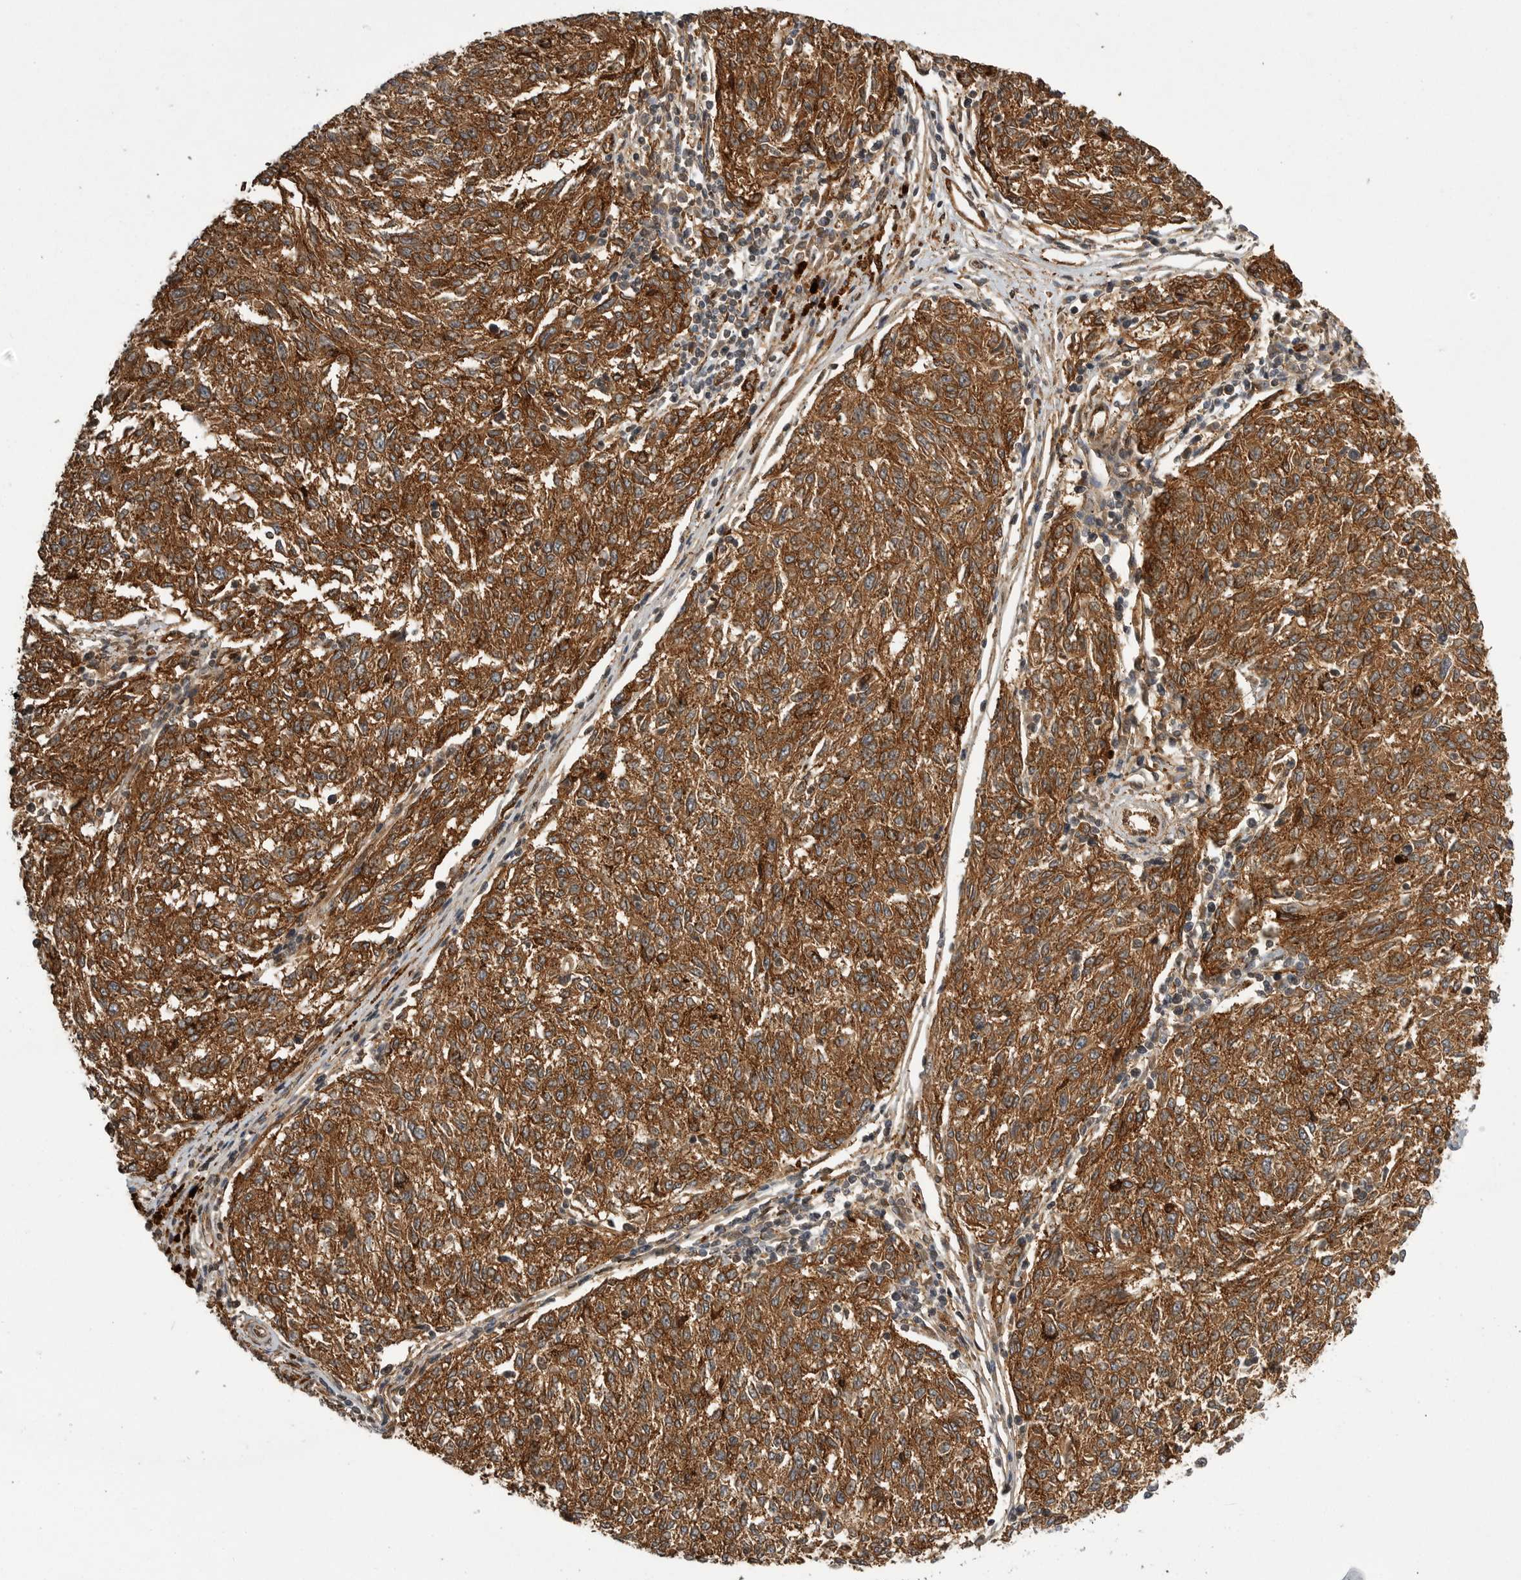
{"staining": {"intensity": "strong", "quantity": ">75%", "location": "cytoplasmic/membranous"}, "tissue": "melanoma", "cell_type": "Tumor cells", "image_type": "cancer", "snomed": [{"axis": "morphology", "description": "Malignant melanoma, NOS"}, {"axis": "topography", "description": "Skin"}], "caption": "This is a photomicrograph of immunohistochemistry (IHC) staining of malignant melanoma, which shows strong positivity in the cytoplasmic/membranous of tumor cells.", "gene": "NECTIN1", "patient": {"sex": "female", "age": 72}}